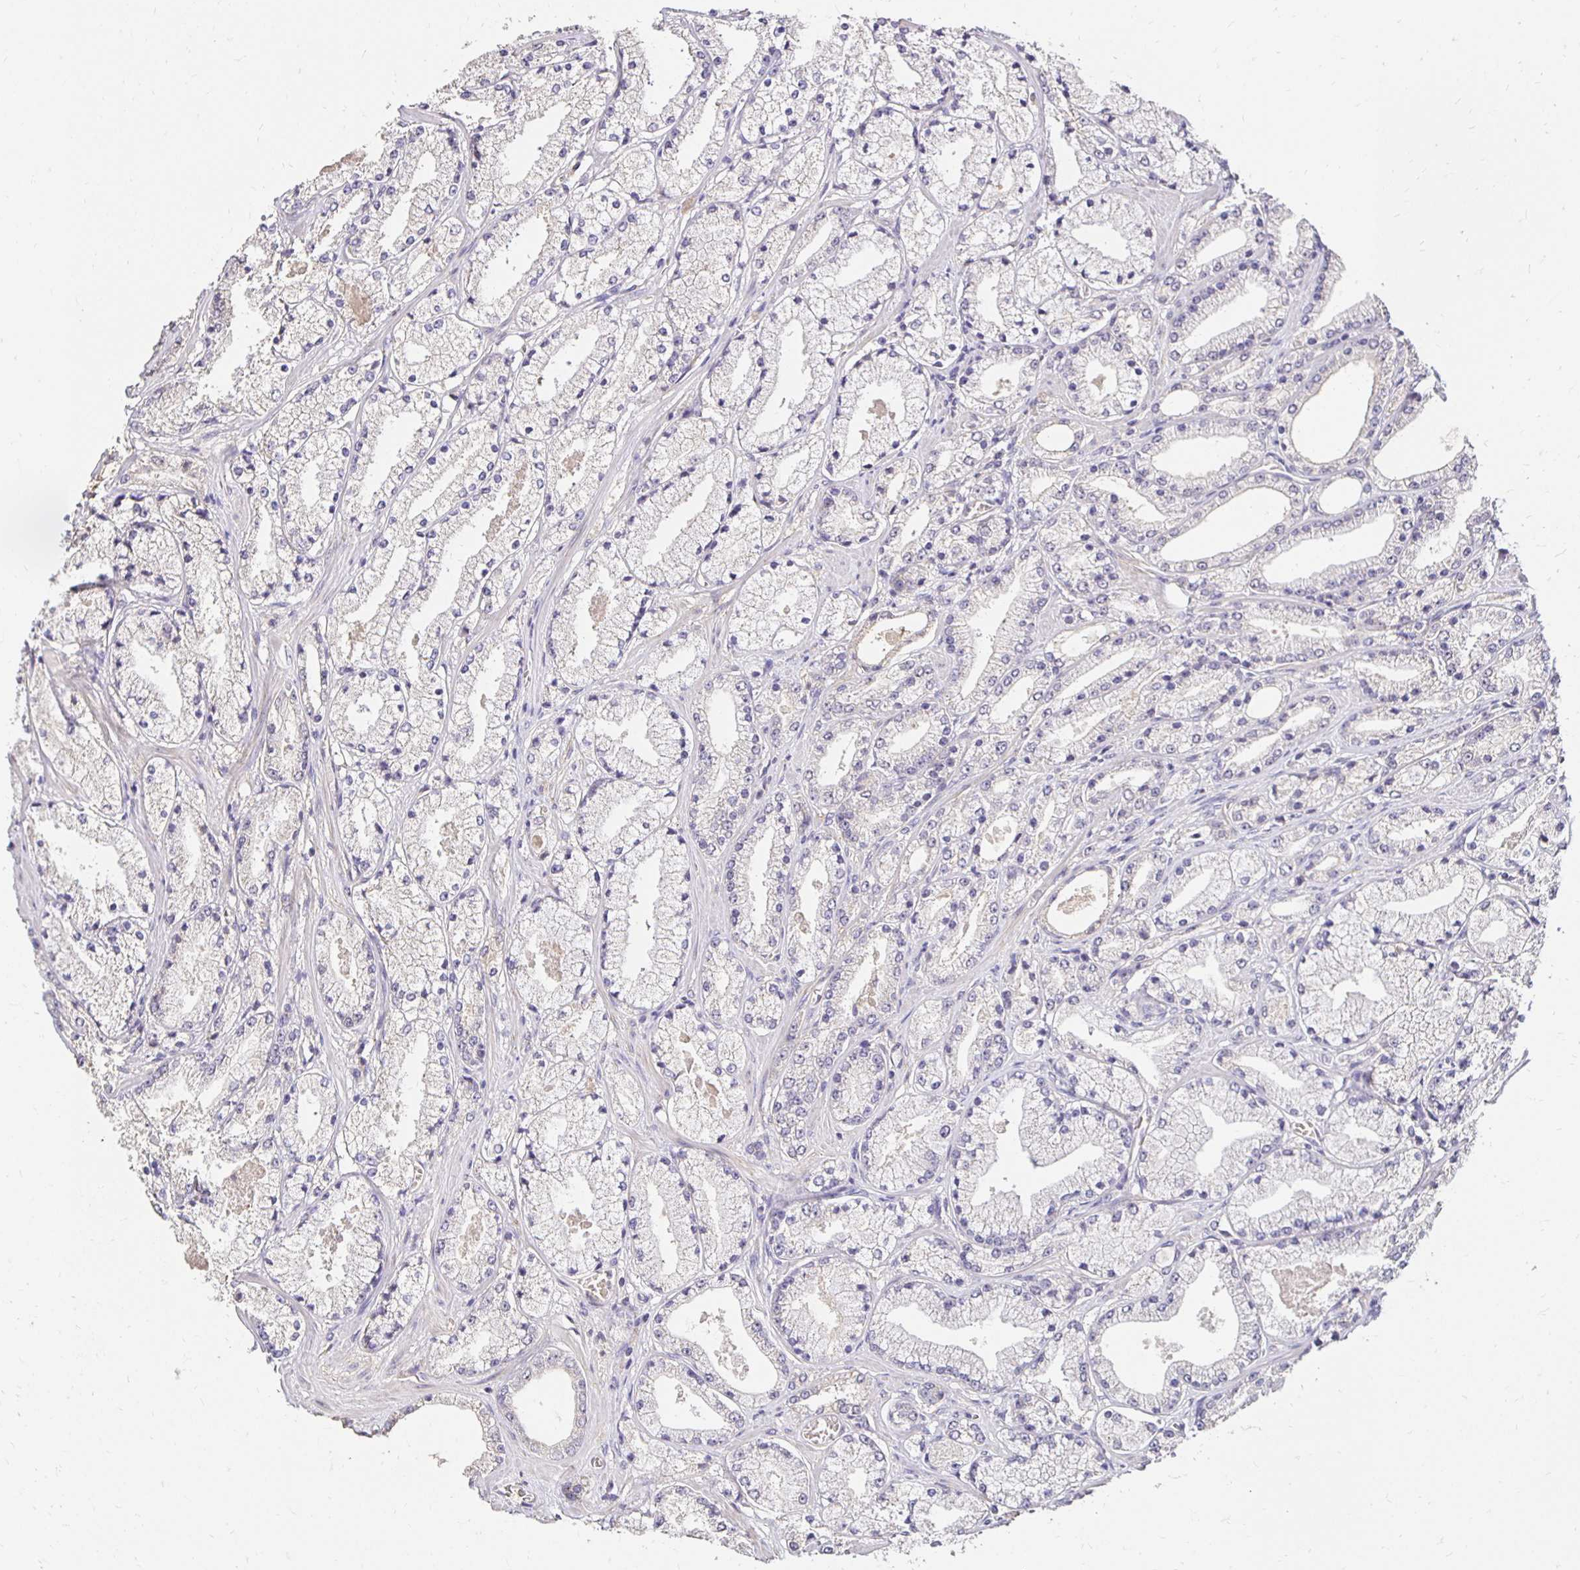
{"staining": {"intensity": "negative", "quantity": "none", "location": "none"}, "tissue": "prostate cancer", "cell_type": "Tumor cells", "image_type": "cancer", "snomed": [{"axis": "morphology", "description": "Adenocarcinoma, High grade"}, {"axis": "topography", "description": "Prostate"}], "caption": "Immunohistochemical staining of prostate cancer (high-grade adenocarcinoma) shows no significant expression in tumor cells.", "gene": "PNPLA3", "patient": {"sex": "male", "age": 63}}